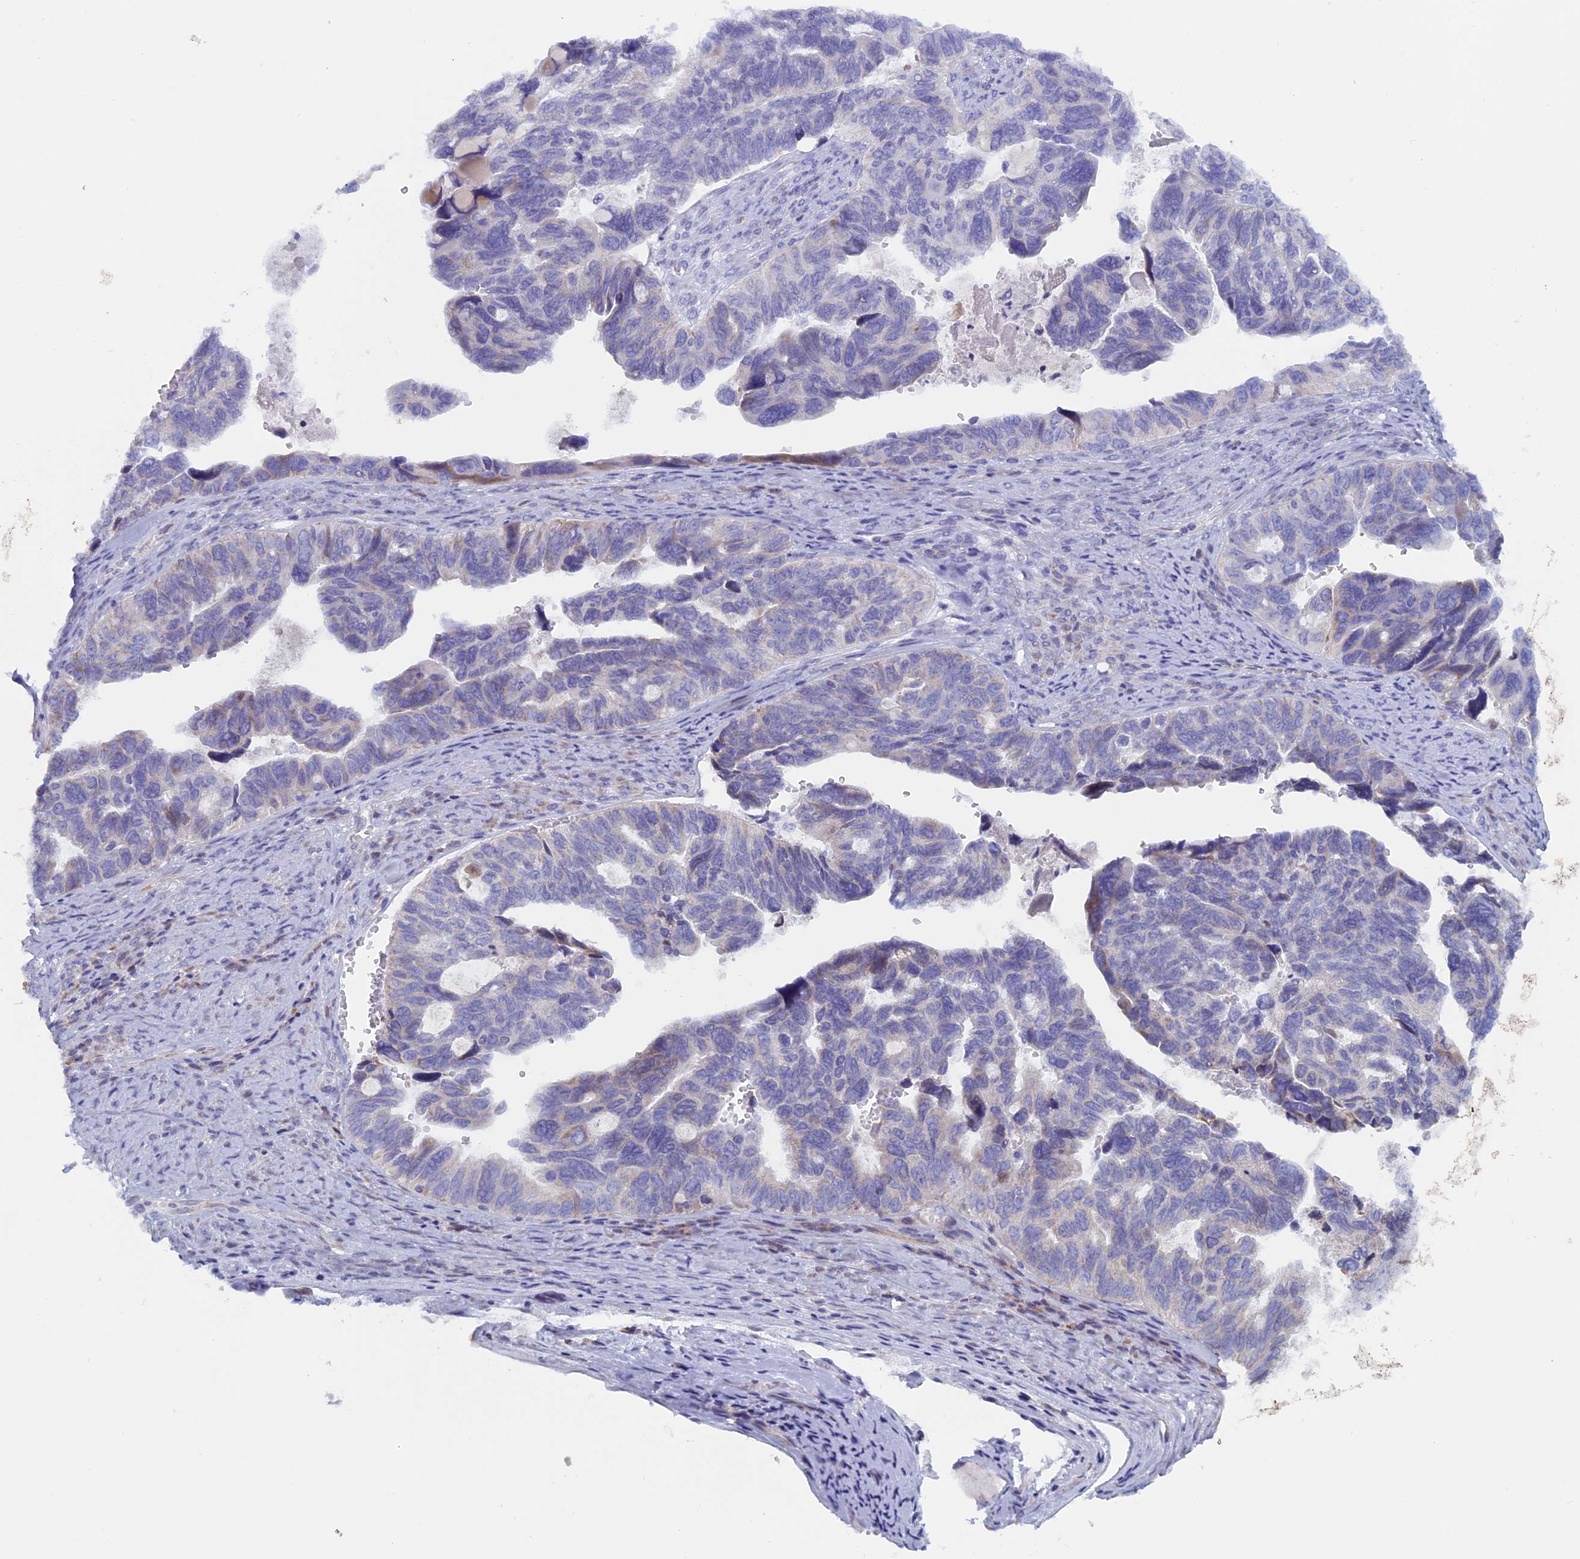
{"staining": {"intensity": "negative", "quantity": "none", "location": "none"}, "tissue": "ovarian cancer", "cell_type": "Tumor cells", "image_type": "cancer", "snomed": [{"axis": "morphology", "description": "Cystadenocarcinoma, serous, NOS"}, {"axis": "topography", "description": "Ovary"}], "caption": "A photomicrograph of human ovarian cancer is negative for staining in tumor cells. (Stains: DAB immunohistochemistry with hematoxylin counter stain, Microscopy: brightfield microscopy at high magnification).", "gene": "NIBAN3", "patient": {"sex": "female", "age": 79}}